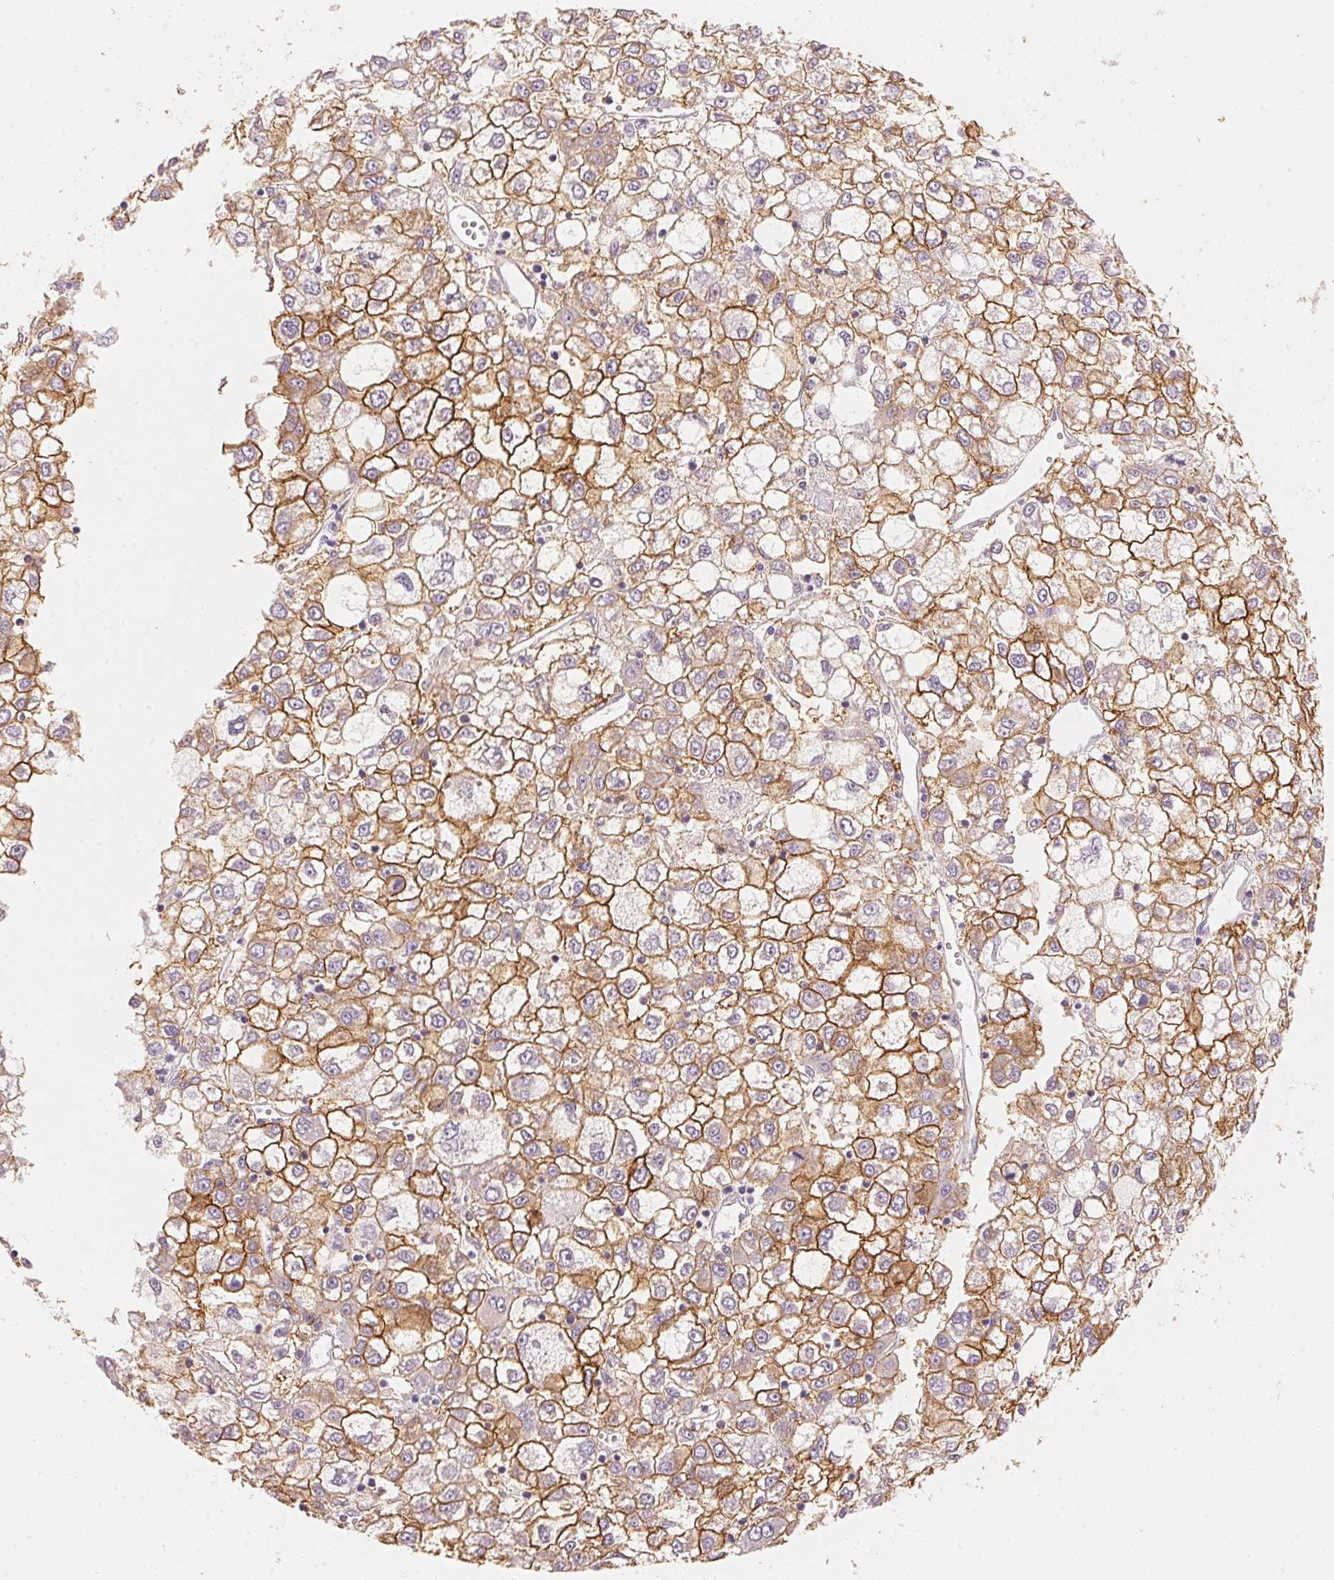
{"staining": {"intensity": "moderate", "quantity": ">75%", "location": "cytoplasmic/membranous"}, "tissue": "liver cancer", "cell_type": "Tumor cells", "image_type": "cancer", "snomed": [{"axis": "morphology", "description": "Carcinoma, Hepatocellular, NOS"}, {"axis": "topography", "description": "Liver"}], "caption": "Protein staining reveals moderate cytoplasmic/membranous staining in approximately >75% of tumor cells in liver cancer (hepatocellular carcinoma).", "gene": "RMDN2", "patient": {"sex": "male", "age": 40}}